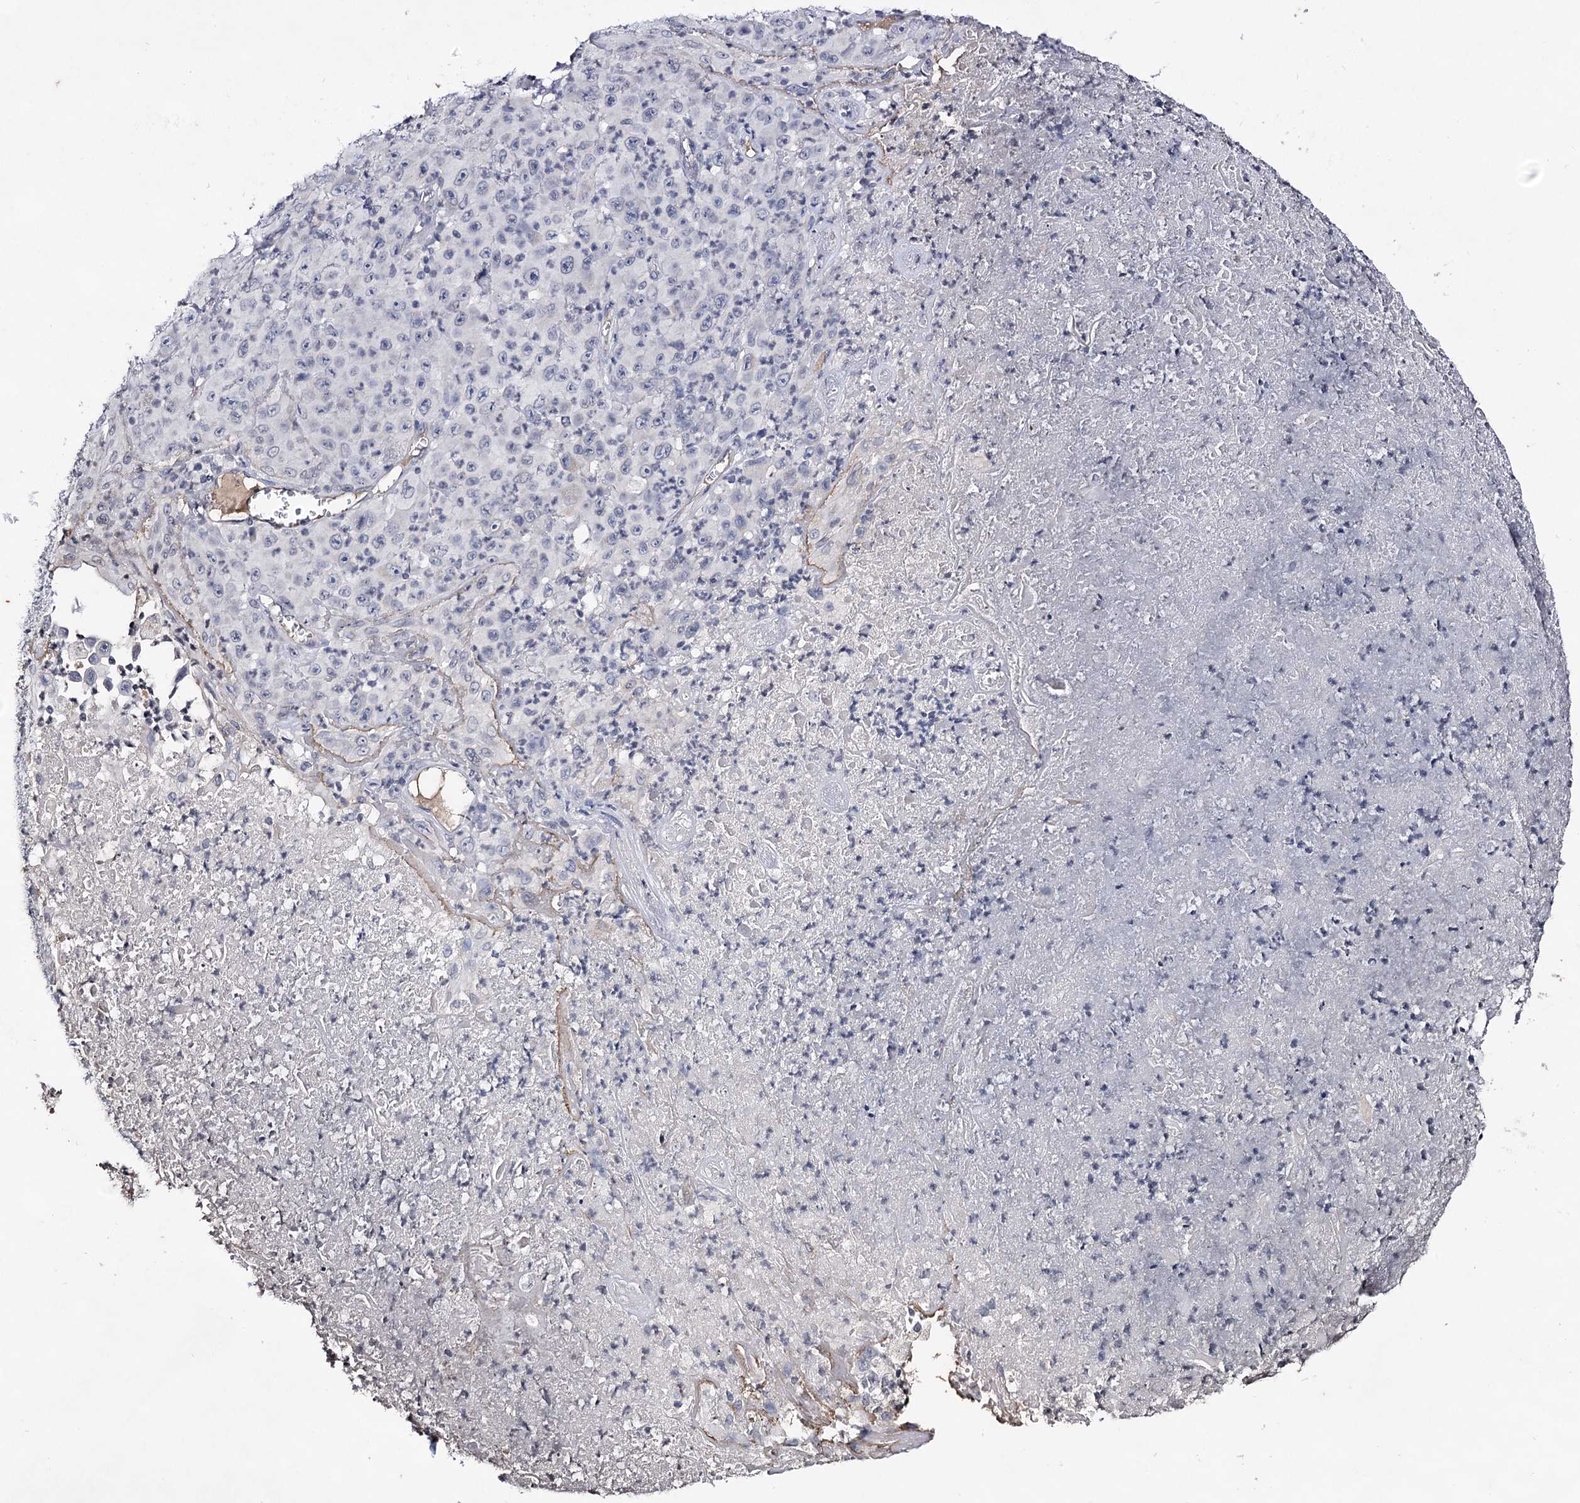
{"staining": {"intensity": "negative", "quantity": "none", "location": "none"}, "tissue": "melanoma", "cell_type": "Tumor cells", "image_type": "cancer", "snomed": [{"axis": "morphology", "description": "Malignant melanoma, Metastatic site"}, {"axis": "topography", "description": "Brain"}], "caption": "Human malignant melanoma (metastatic site) stained for a protein using IHC demonstrates no positivity in tumor cells.", "gene": "PLIN1", "patient": {"sex": "female", "age": 53}}